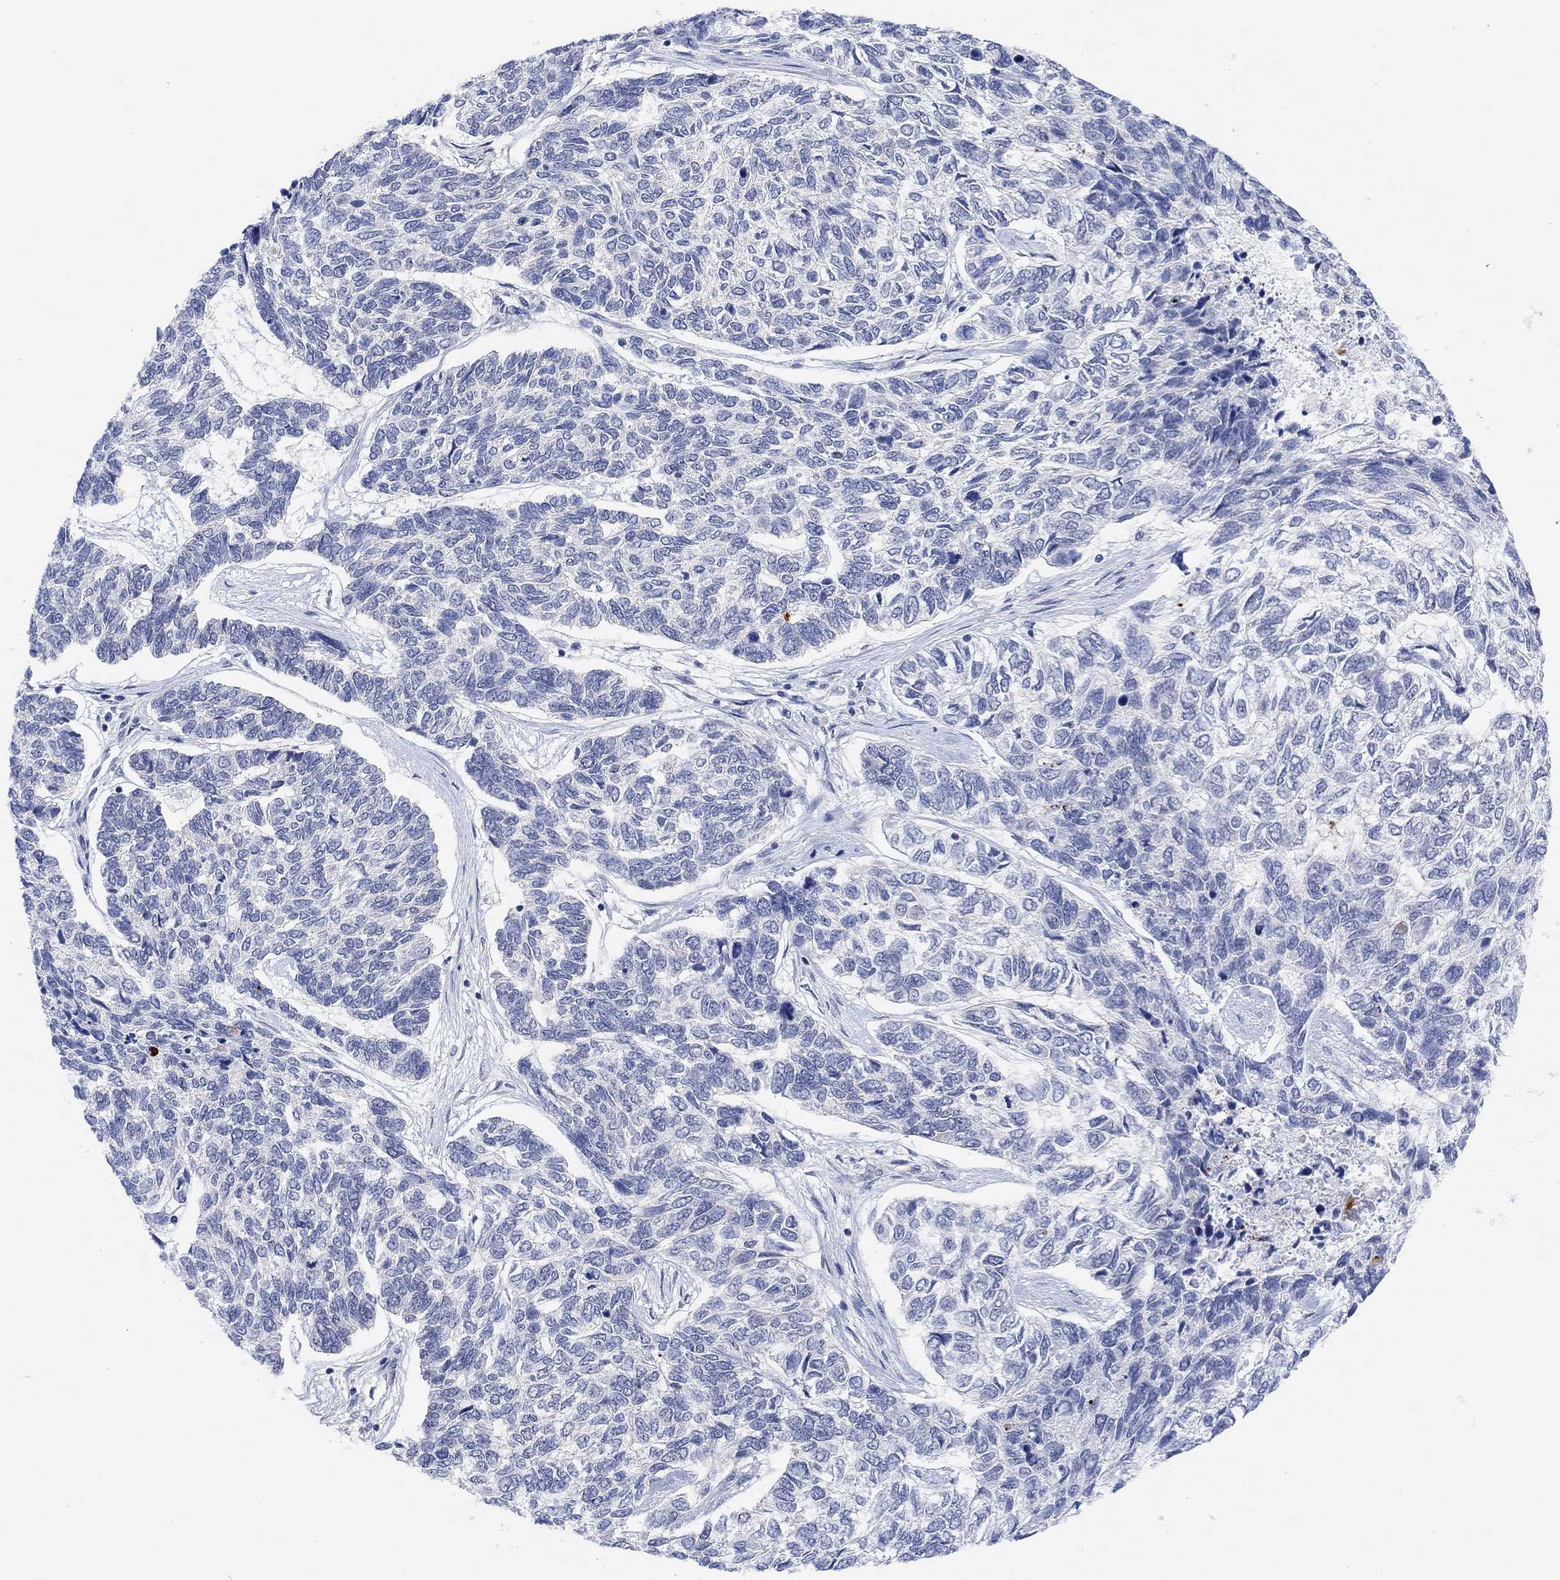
{"staining": {"intensity": "negative", "quantity": "none", "location": "none"}, "tissue": "skin cancer", "cell_type": "Tumor cells", "image_type": "cancer", "snomed": [{"axis": "morphology", "description": "Basal cell carcinoma"}, {"axis": "topography", "description": "Skin"}], "caption": "A high-resolution image shows IHC staining of skin cancer, which exhibits no significant positivity in tumor cells.", "gene": "RIMS1", "patient": {"sex": "female", "age": 65}}